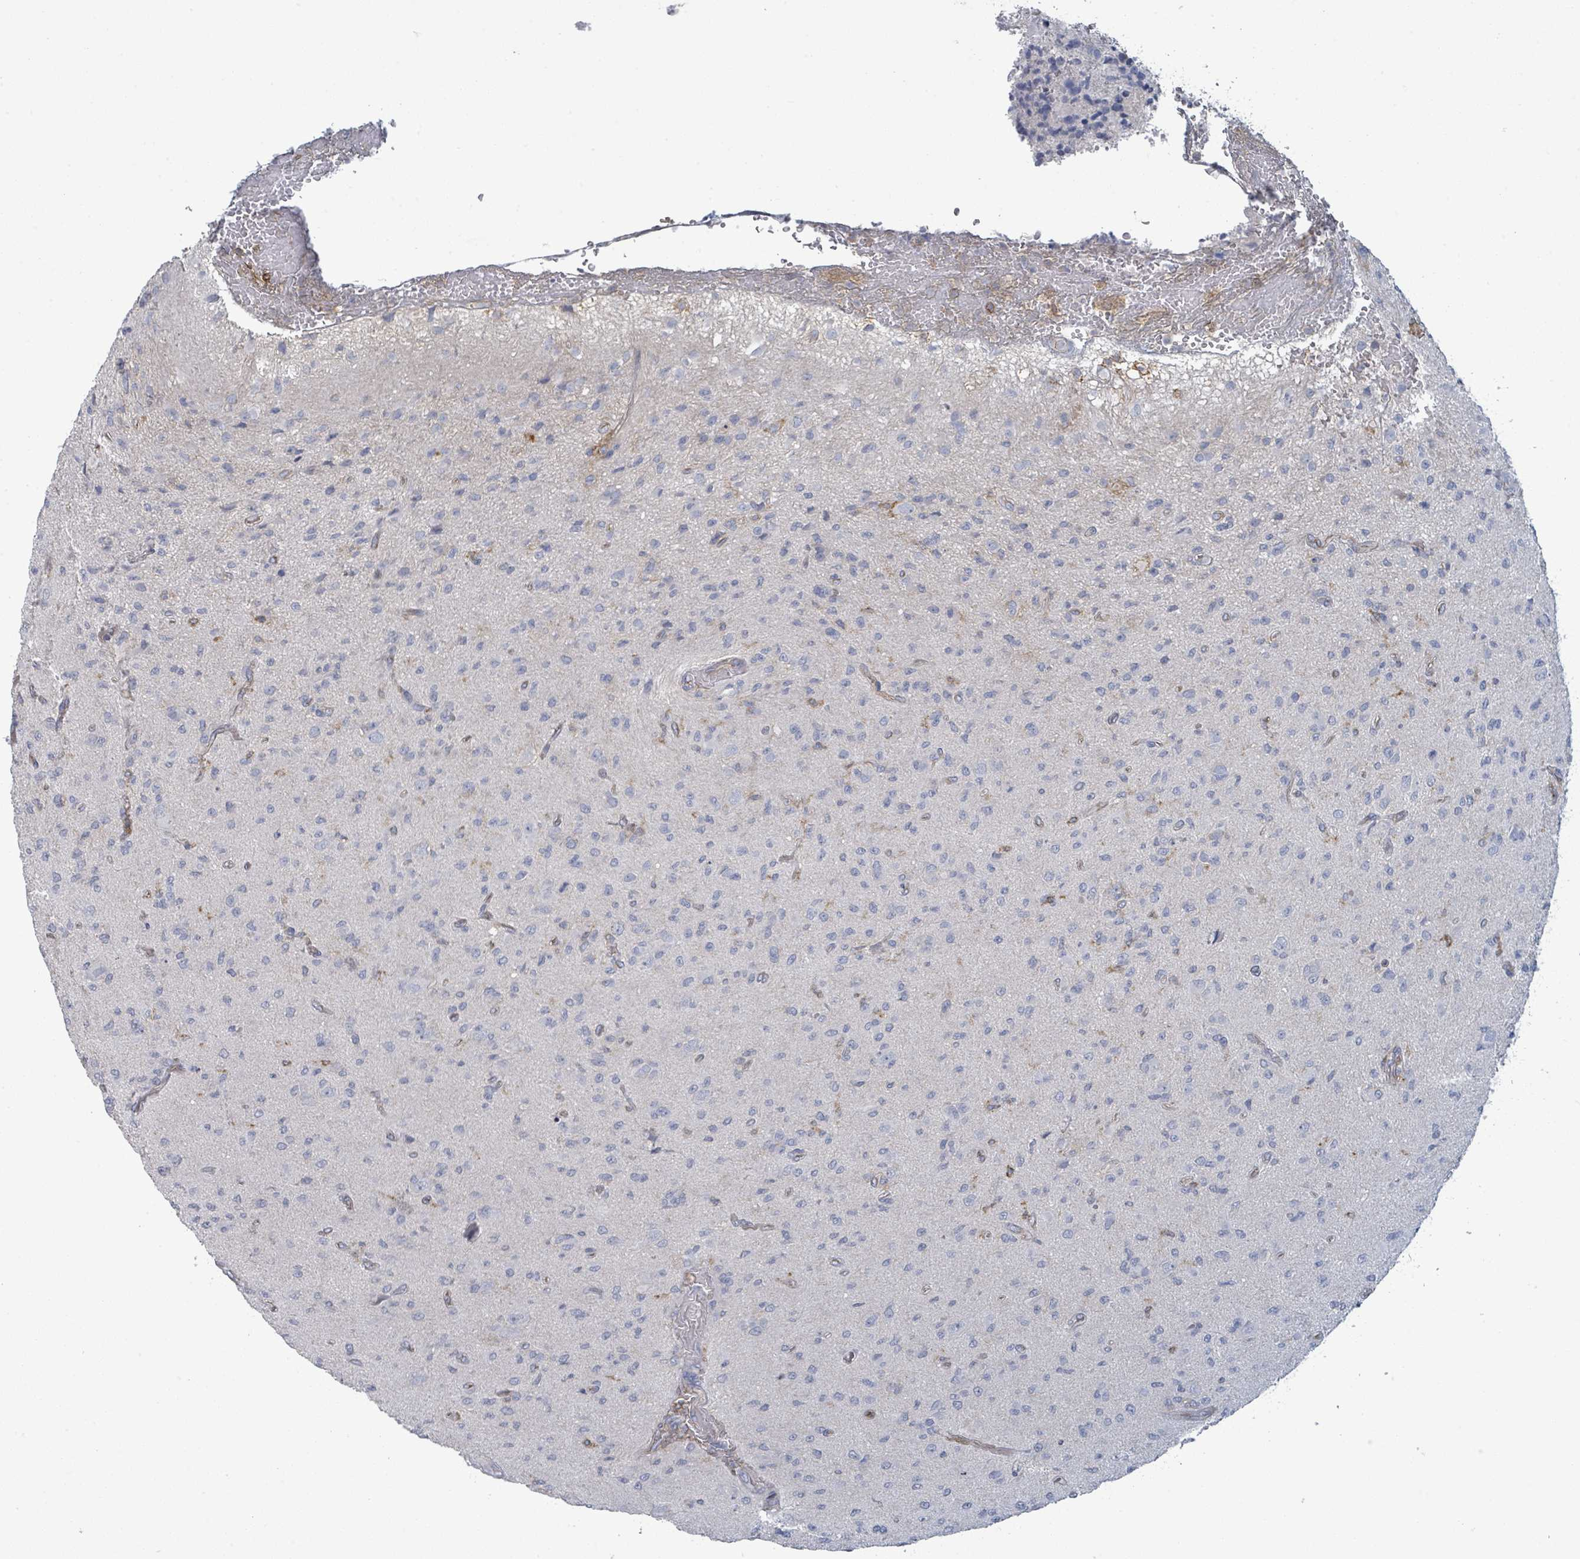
{"staining": {"intensity": "negative", "quantity": "none", "location": "none"}, "tissue": "glioma", "cell_type": "Tumor cells", "image_type": "cancer", "snomed": [{"axis": "morphology", "description": "Glioma, malignant, High grade"}, {"axis": "topography", "description": "Brain"}], "caption": "The IHC photomicrograph has no significant positivity in tumor cells of glioma tissue. Brightfield microscopy of immunohistochemistry stained with DAB (3,3'-diaminobenzidine) (brown) and hematoxylin (blue), captured at high magnification.", "gene": "TNFRSF14", "patient": {"sex": "male", "age": 36}}